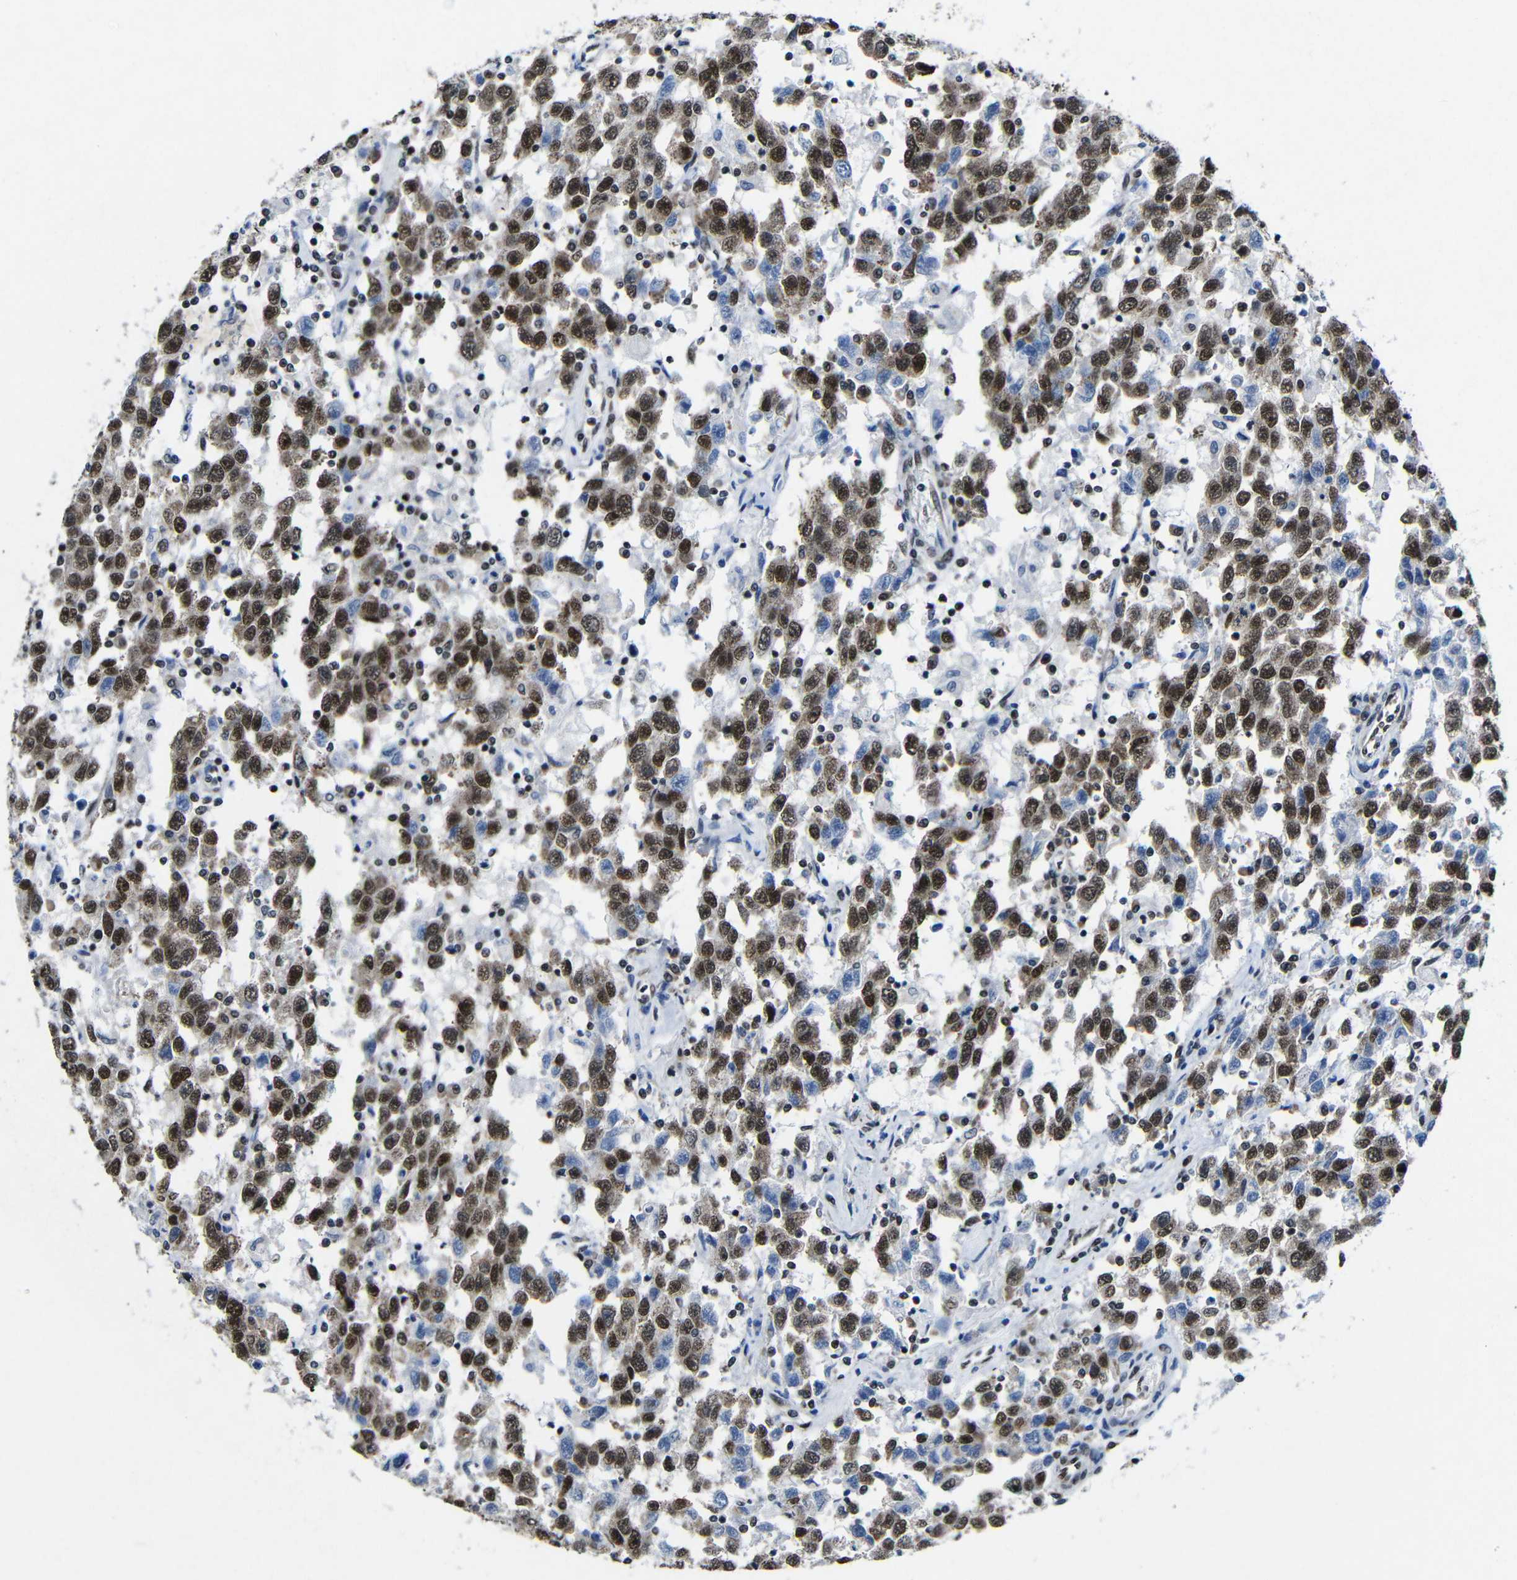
{"staining": {"intensity": "strong", "quantity": ">75%", "location": "nuclear"}, "tissue": "testis cancer", "cell_type": "Tumor cells", "image_type": "cancer", "snomed": [{"axis": "morphology", "description": "Seminoma, NOS"}, {"axis": "topography", "description": "Testis"}], "caption": "Immunohistochemistry (DAB (3,3'-diaminobenzidine)) staining of human seminoma (testis) shows strong nuclear protein positivity in about >75% of tumor cells.", "gene": "PTBP1", "patient": {"sex": "male", "age": 41}}